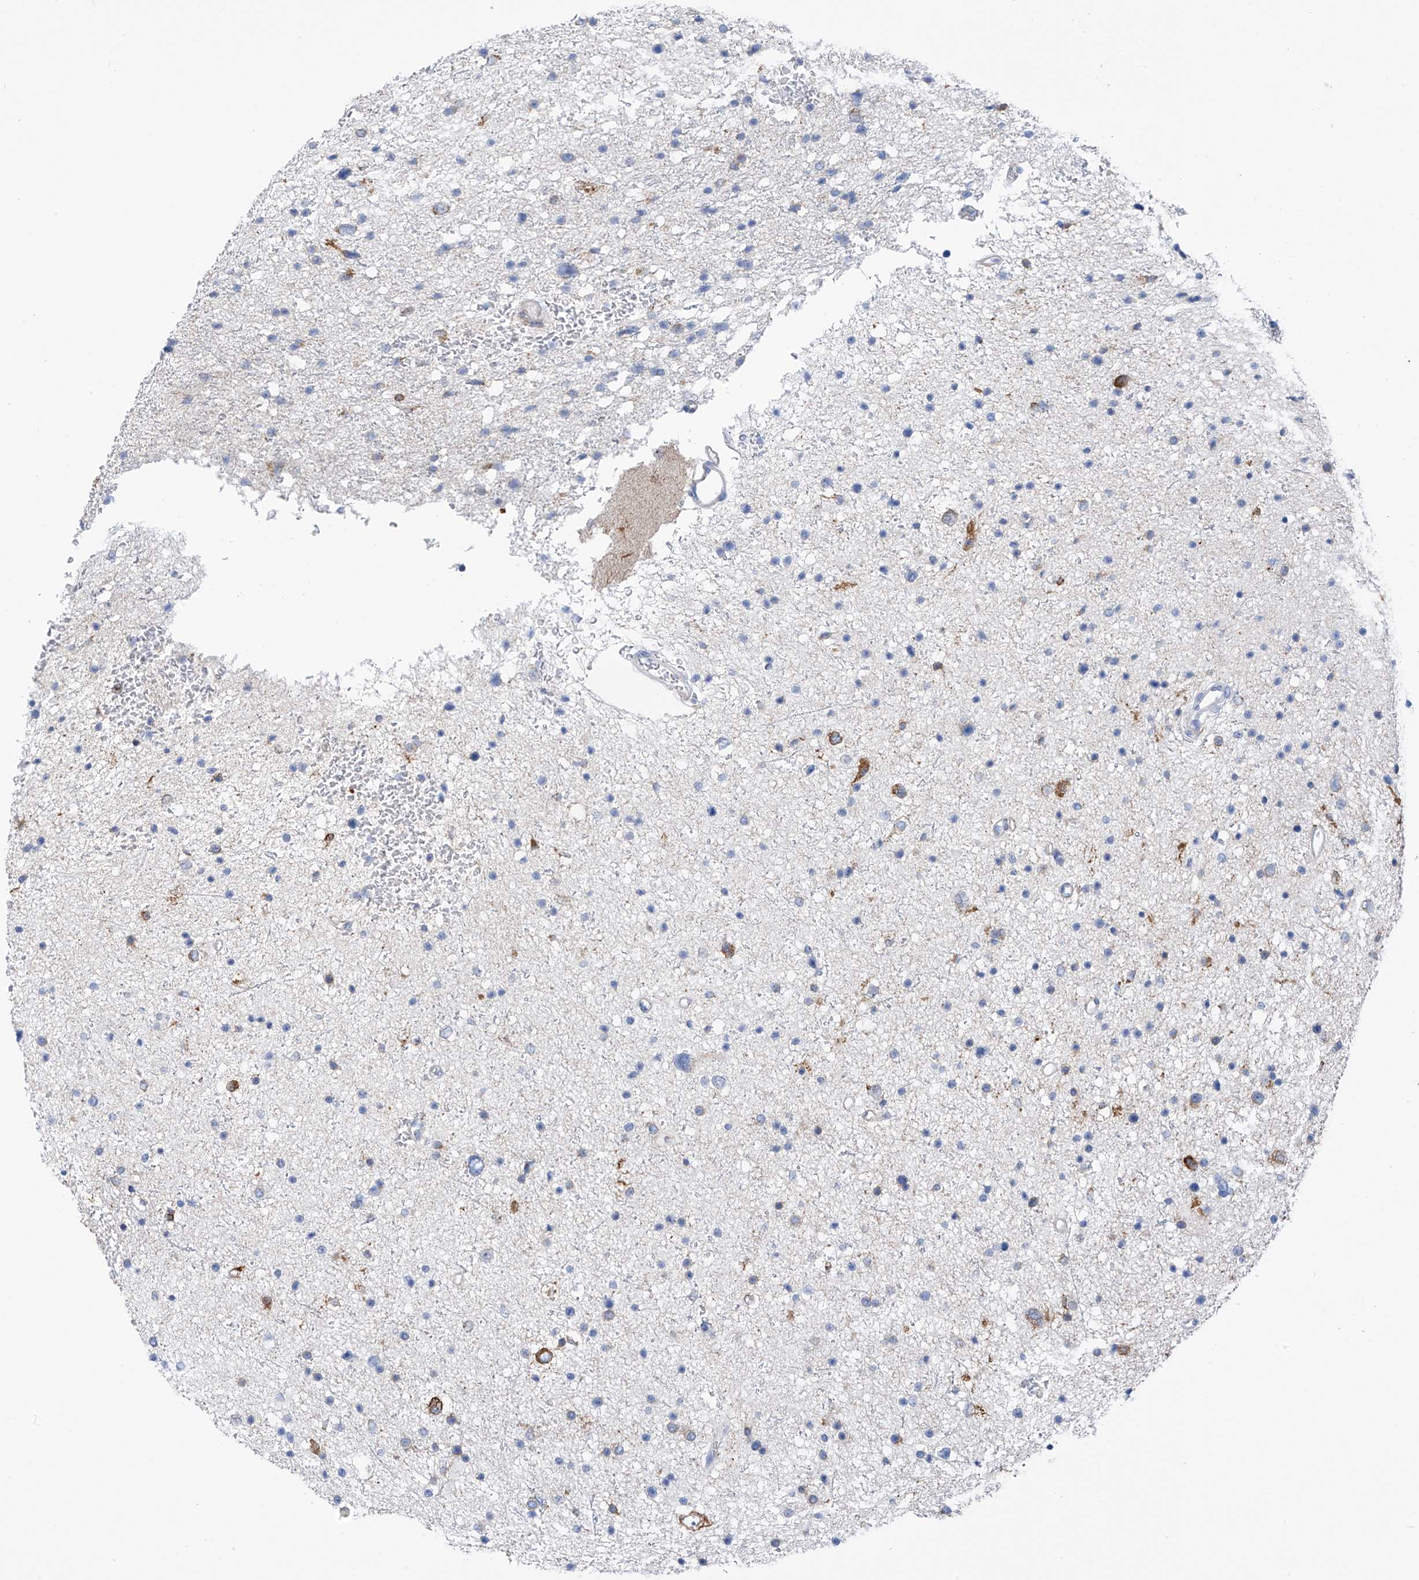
{"staining": {"intensity": "moderate", "quantity": "<25%", "location": "cytoplasmic/membranous"}, "tissue": "glioma", "cell_type": "Tumor cells", "image_type": "cancer", "snomed": [{"axis": "morphology", "description": "Glioma, malignant, Low grade"}, {"axis": "topography", "description": "Brain"}], "caption": "Protein expression analysis of human glioma reveals moderate cytoplasmic/membranous staining in approximately <25% of tumor cells.", "gene": "RCN2", "patient": {"sex": "female", "age": 37}}